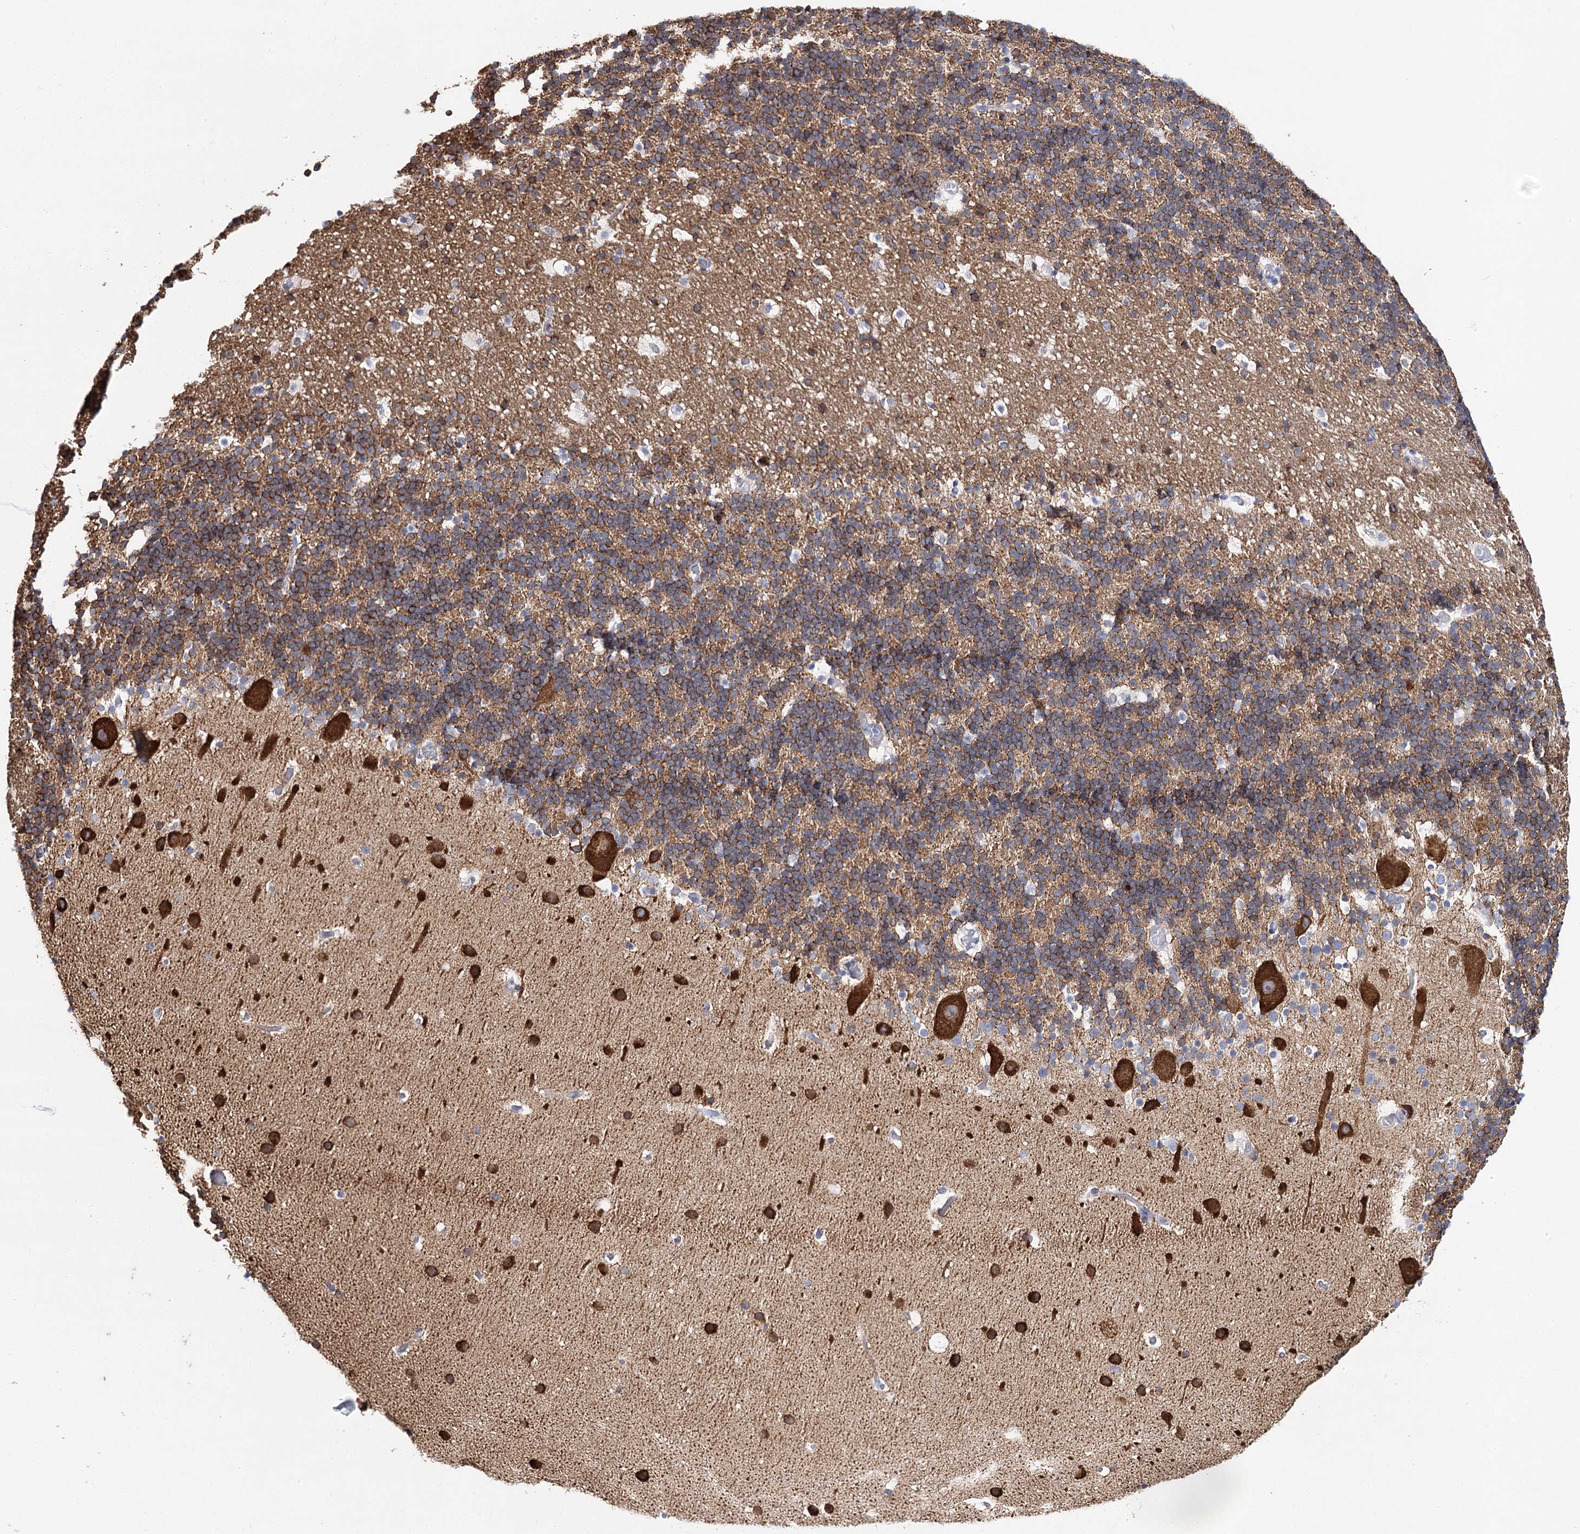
{"staining": {"intensity": "moderate", "quantity": "25%-75%", "location": "cytoplasmic/membranous"}, "tissue": "cerebellum", "cell_type": "Cells in granular layer", "image_type": "normal", "snomed": [{"axis": "morphology", "description": "Normal tissue, NOS"}, {"axis": "topography", "description": "Cerebellum"}], "caption": "The immunohistochemical stain labels moderate cytoplasmic/membranous staining in cells in granular layer of unremarkable cerebellum. (Stains: DAB (3,3'-diaminobenzidine) in brown, nuclei in blue, Microscopy: brightfield microscopy at high magnification).", "gene": "TEX12", "patient": {"sex": "male", "age": 57}}